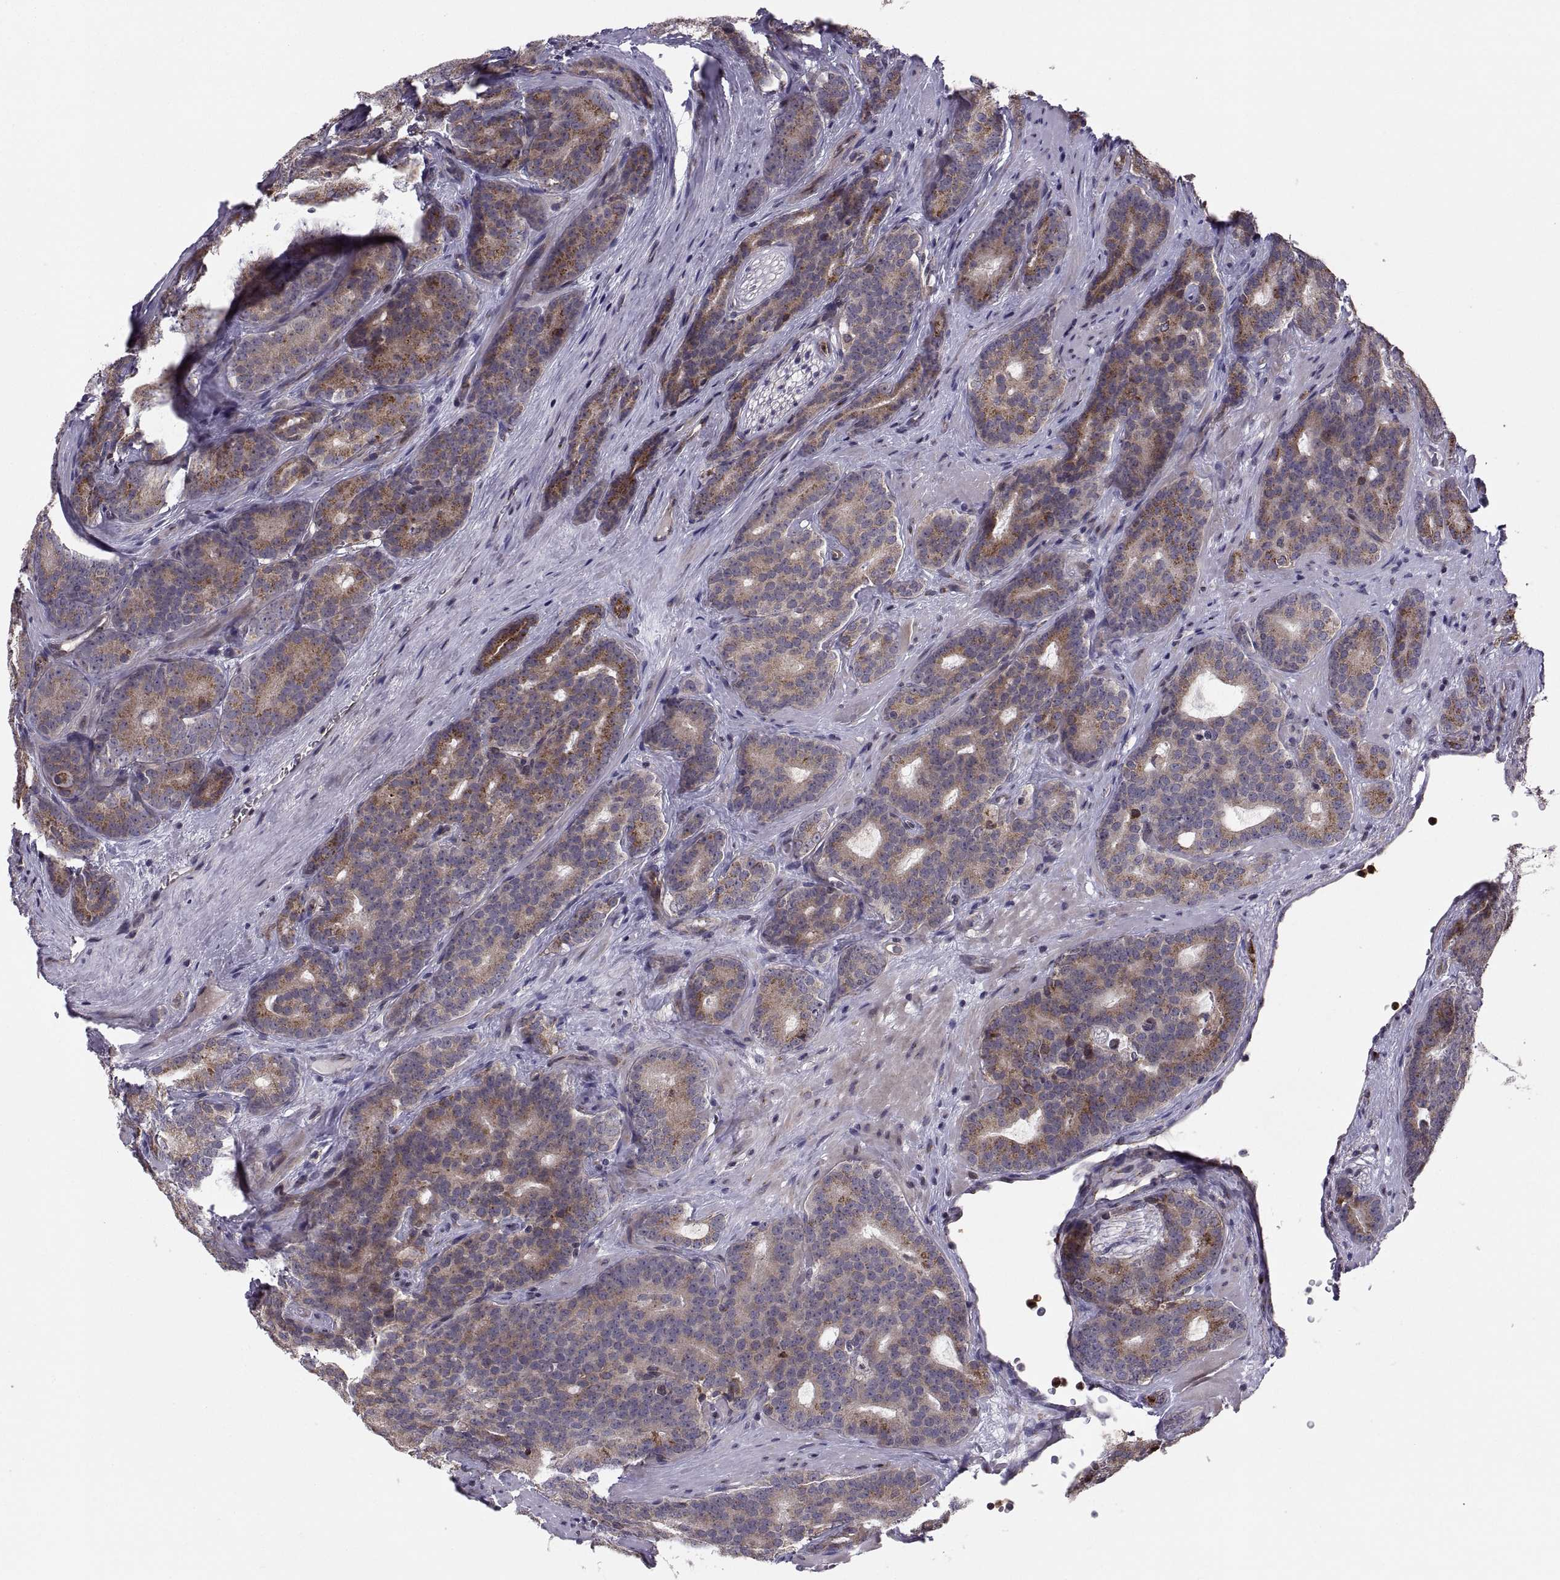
{"staining": {"intensity": "moderate", "quantity": ">75%", "location": "cytoplasmic/membranous"}, "tissue": "prostate cancer", "cell_type": "Tumor cells", "image_type": "cancer", "snomed": [{"axis": "morphology", "description": "Adenocarcinoma, NOS"}, {"axis": "topography", "description": "Prostate"}], "caption": "Moderate cytoplasmic/membranous staining for a protein is identified in about >75% of tumor cells of adenocarcinoma (prostate) using immunohistochemistry.", "gene": "TESC", "patient": {"sex": "male", "age": 71}}